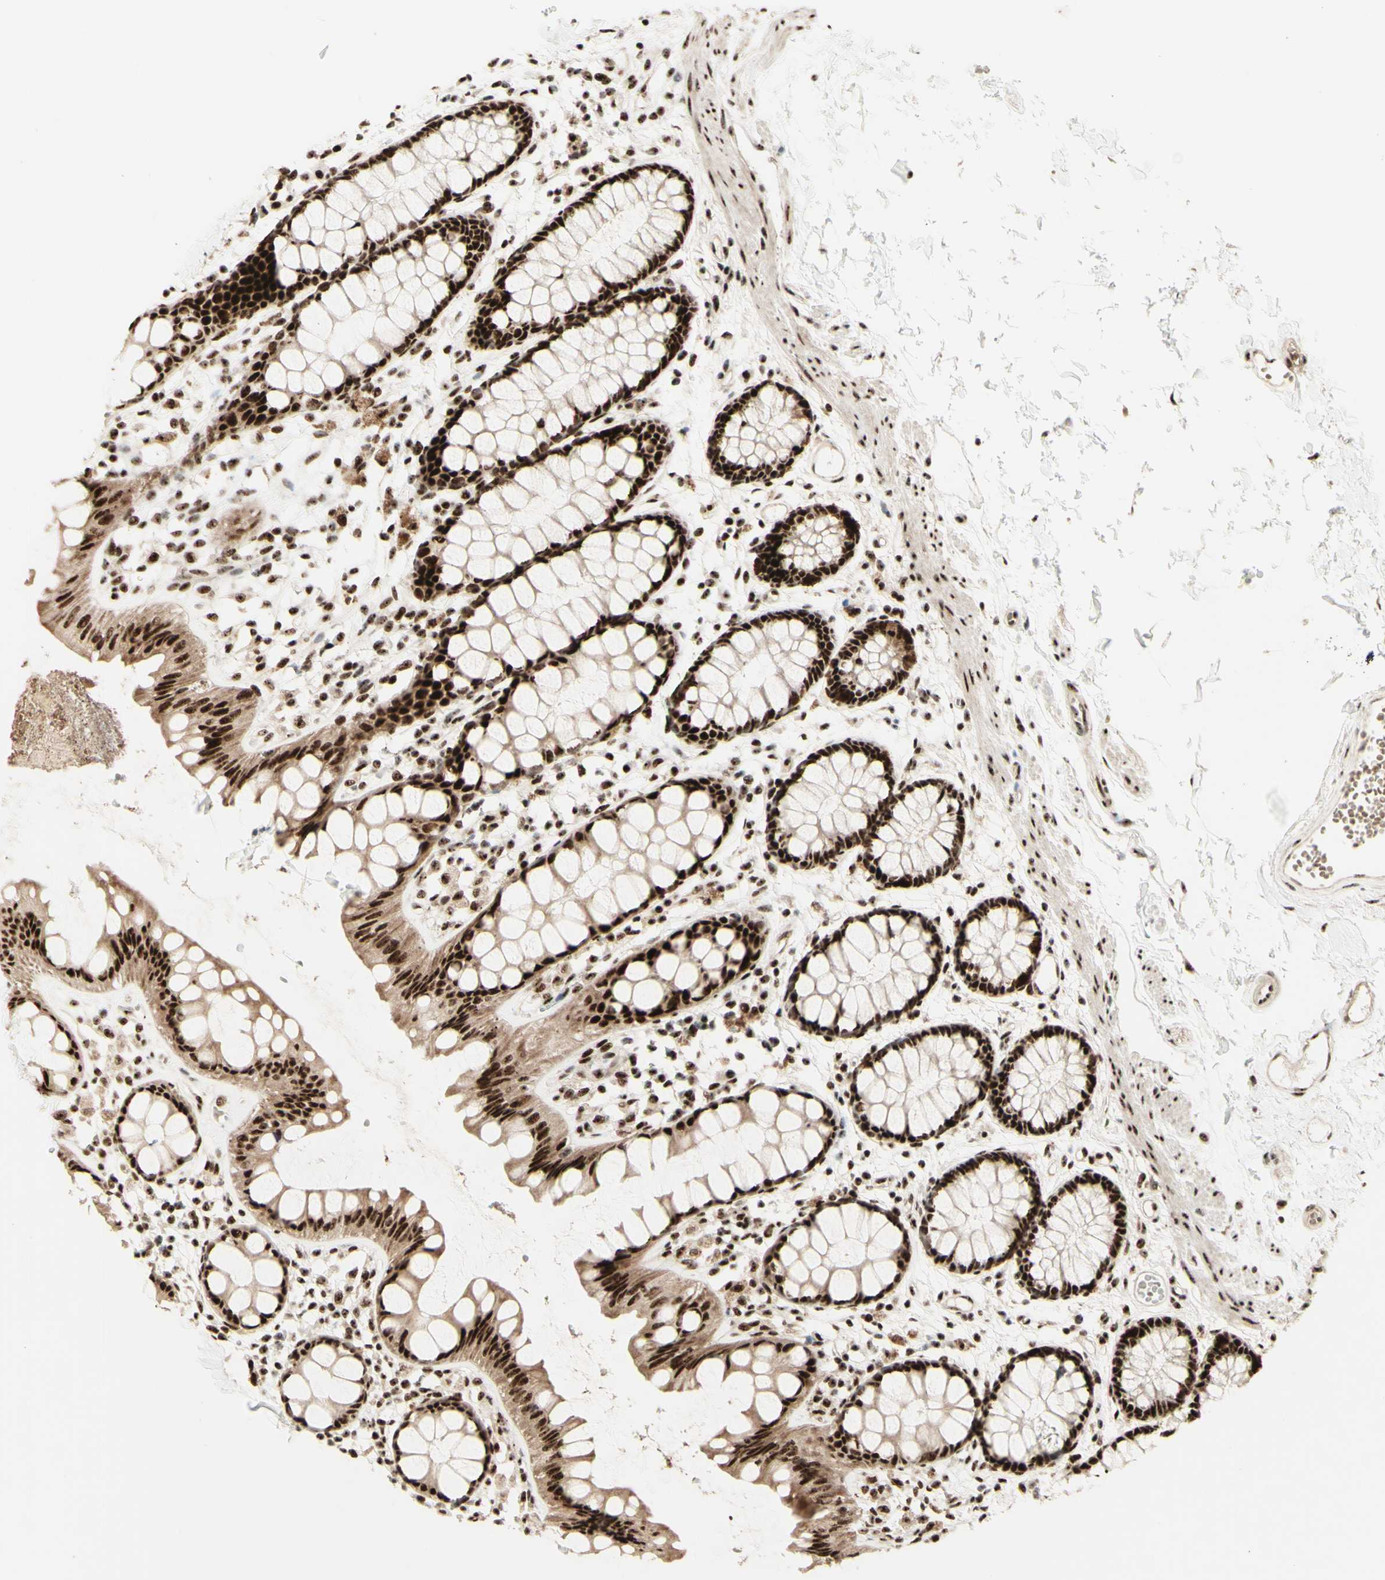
{"staining": {"intensity": "strong", "quantity": ">75%", "location": "cytoplasmic/membranous,nuclear"}, "tissue": "rectum", "cell_type": "Glandular cells", "image_type": "normal", "snomed": [{"axis": "morphology", "description": "Normal tissue, NOS"}, {"axis": "topography", "description": "Rectum"}], "caption": "Glandular cells exhibit high levels of strong cytoplasmic/membranous,nuclear positivity in about >75% of cells in normal rectum.", "gene": "DHX9", "patient": {"sex": "female", "age": 66}}